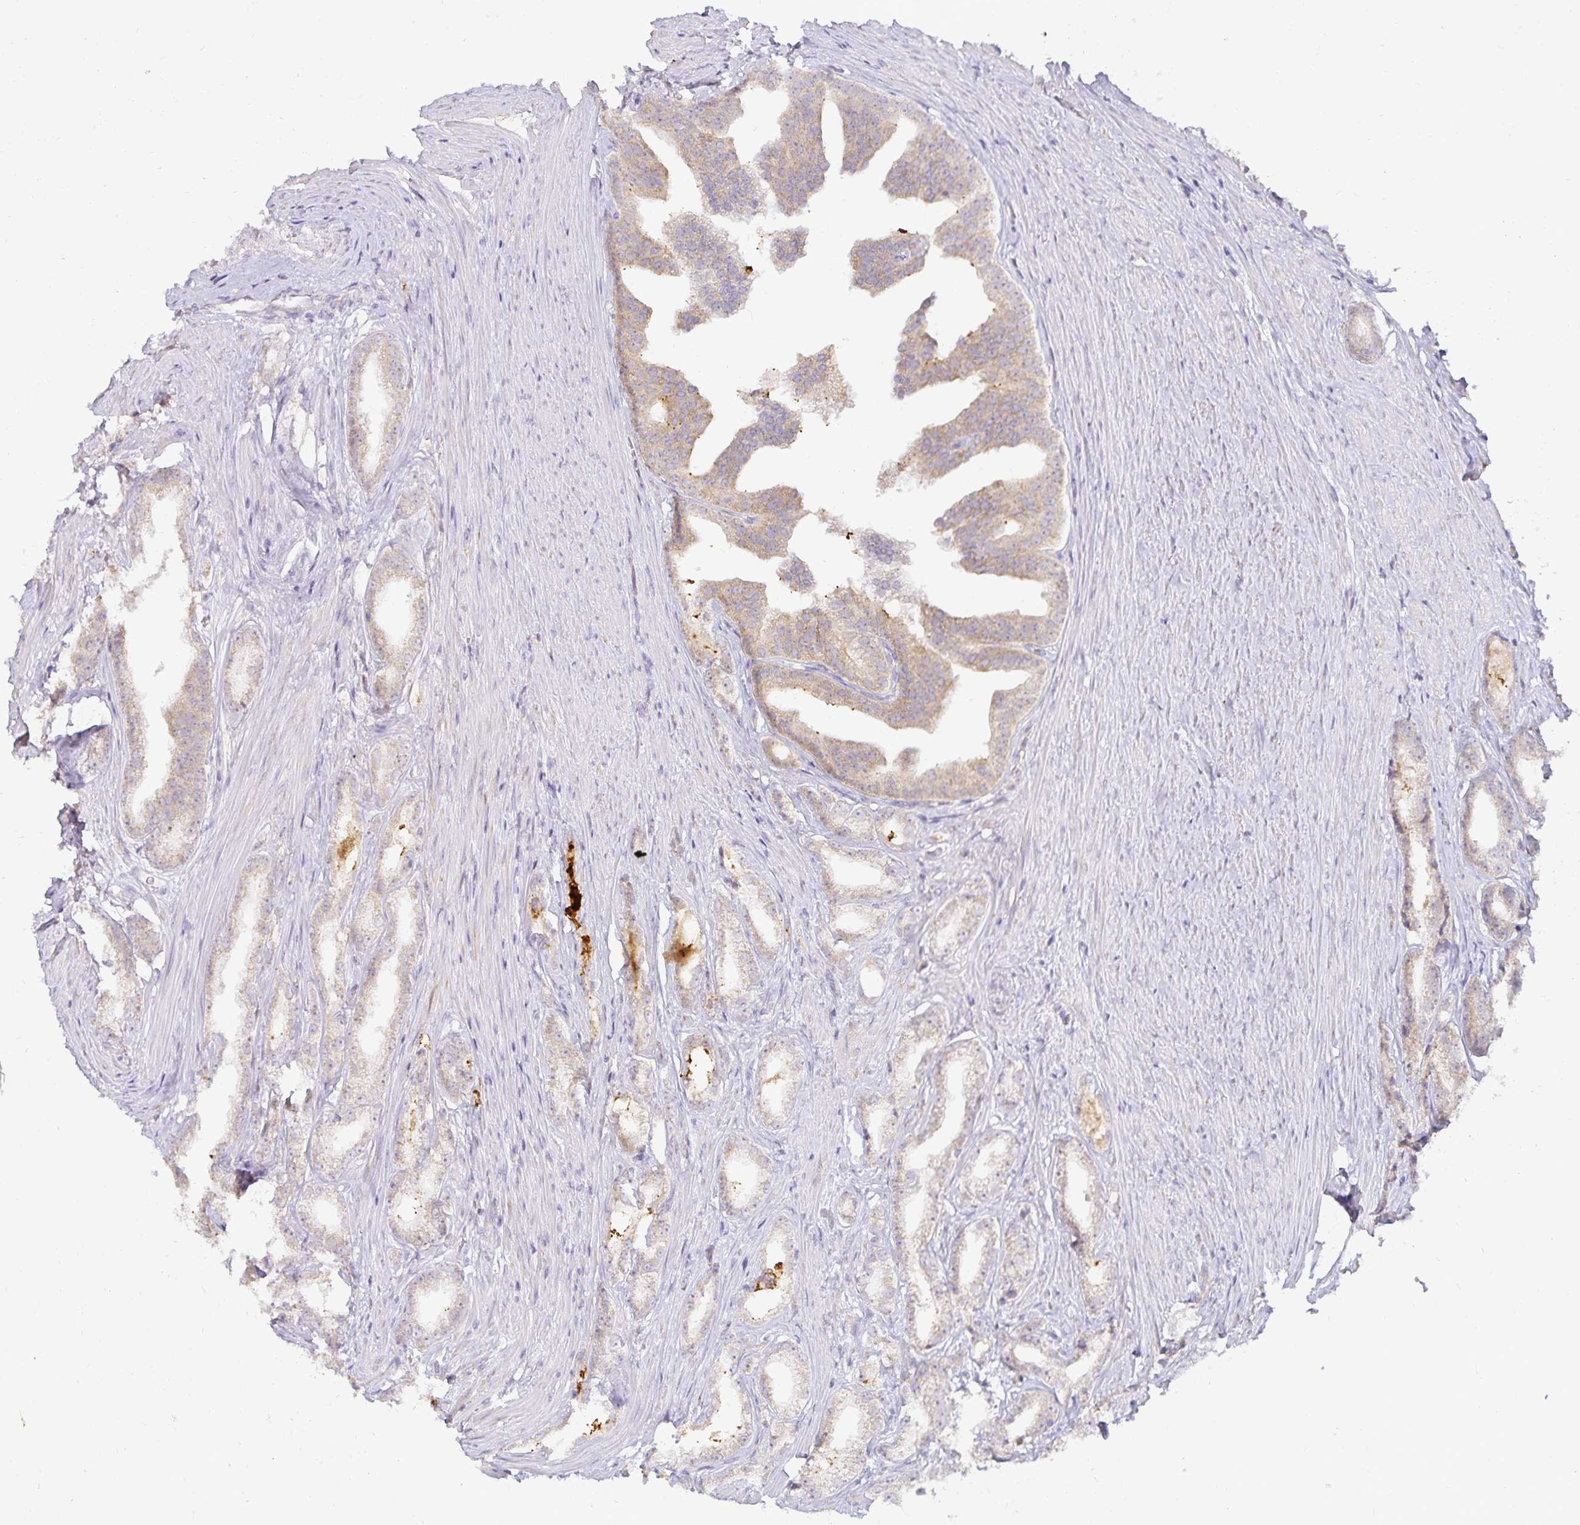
{"staining": {"intensity": "weak", "quantity": "25%-75%", "location": "cytoplasmic/membranous"}, "tissue": "prostate cancer", "cell_type": "Tumor cells", "image_type": "cancer", "snomed": [{"axis": "morphology", "description": "Adenocarcinoma, Low grade"}, {"axis": "topography", "description": "Prostate"}], "caption": "Protein expression analysis of prostate cancer displays weak cytoplasmic/membranous positivity in about 25%-75% of tumor cells.", "gene": "GP2", "patient": {"sex": "male", "age": 65}}